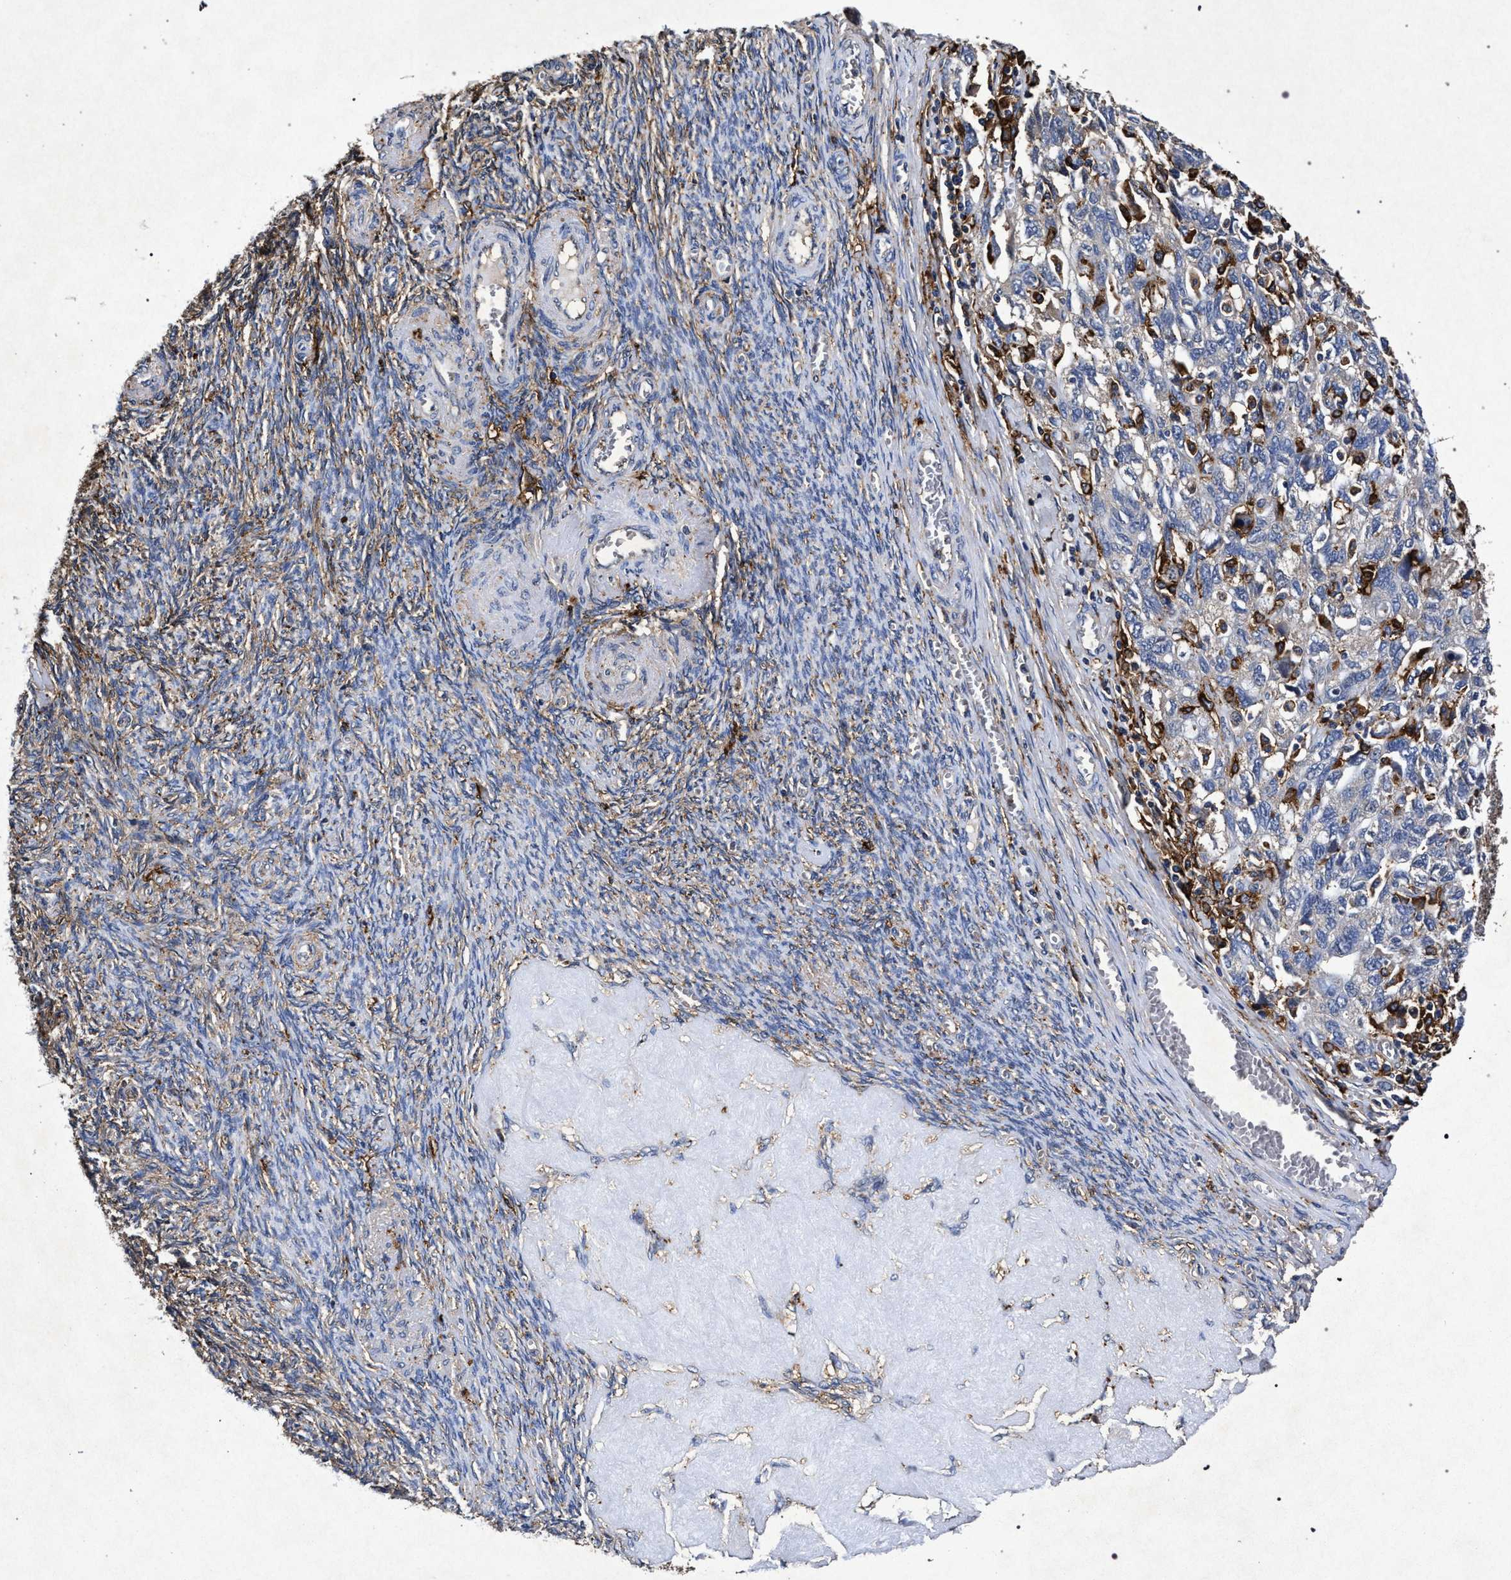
{"staining": {"intensity": "negative", "quantity": "none", "location": "none"}, "tissue": "ovarian cancer", "cell_type": "Tumor cells", "image_type": "cancer", "snomed": [{"axis": "morphology", "description": "Carcinoma, NOS"}, {"axis": "morphology", "description": "Cystadenocarcinoma, serous, NOS"}, {"axis": "topography", "description": "Ovary"}], "caption": "Photomicrograph shows no protein expression in tumor cells of carcinoma (ovarian) tissue.", "gene": "MARCKS", "patient": {"sex": "female", "age": 69}}